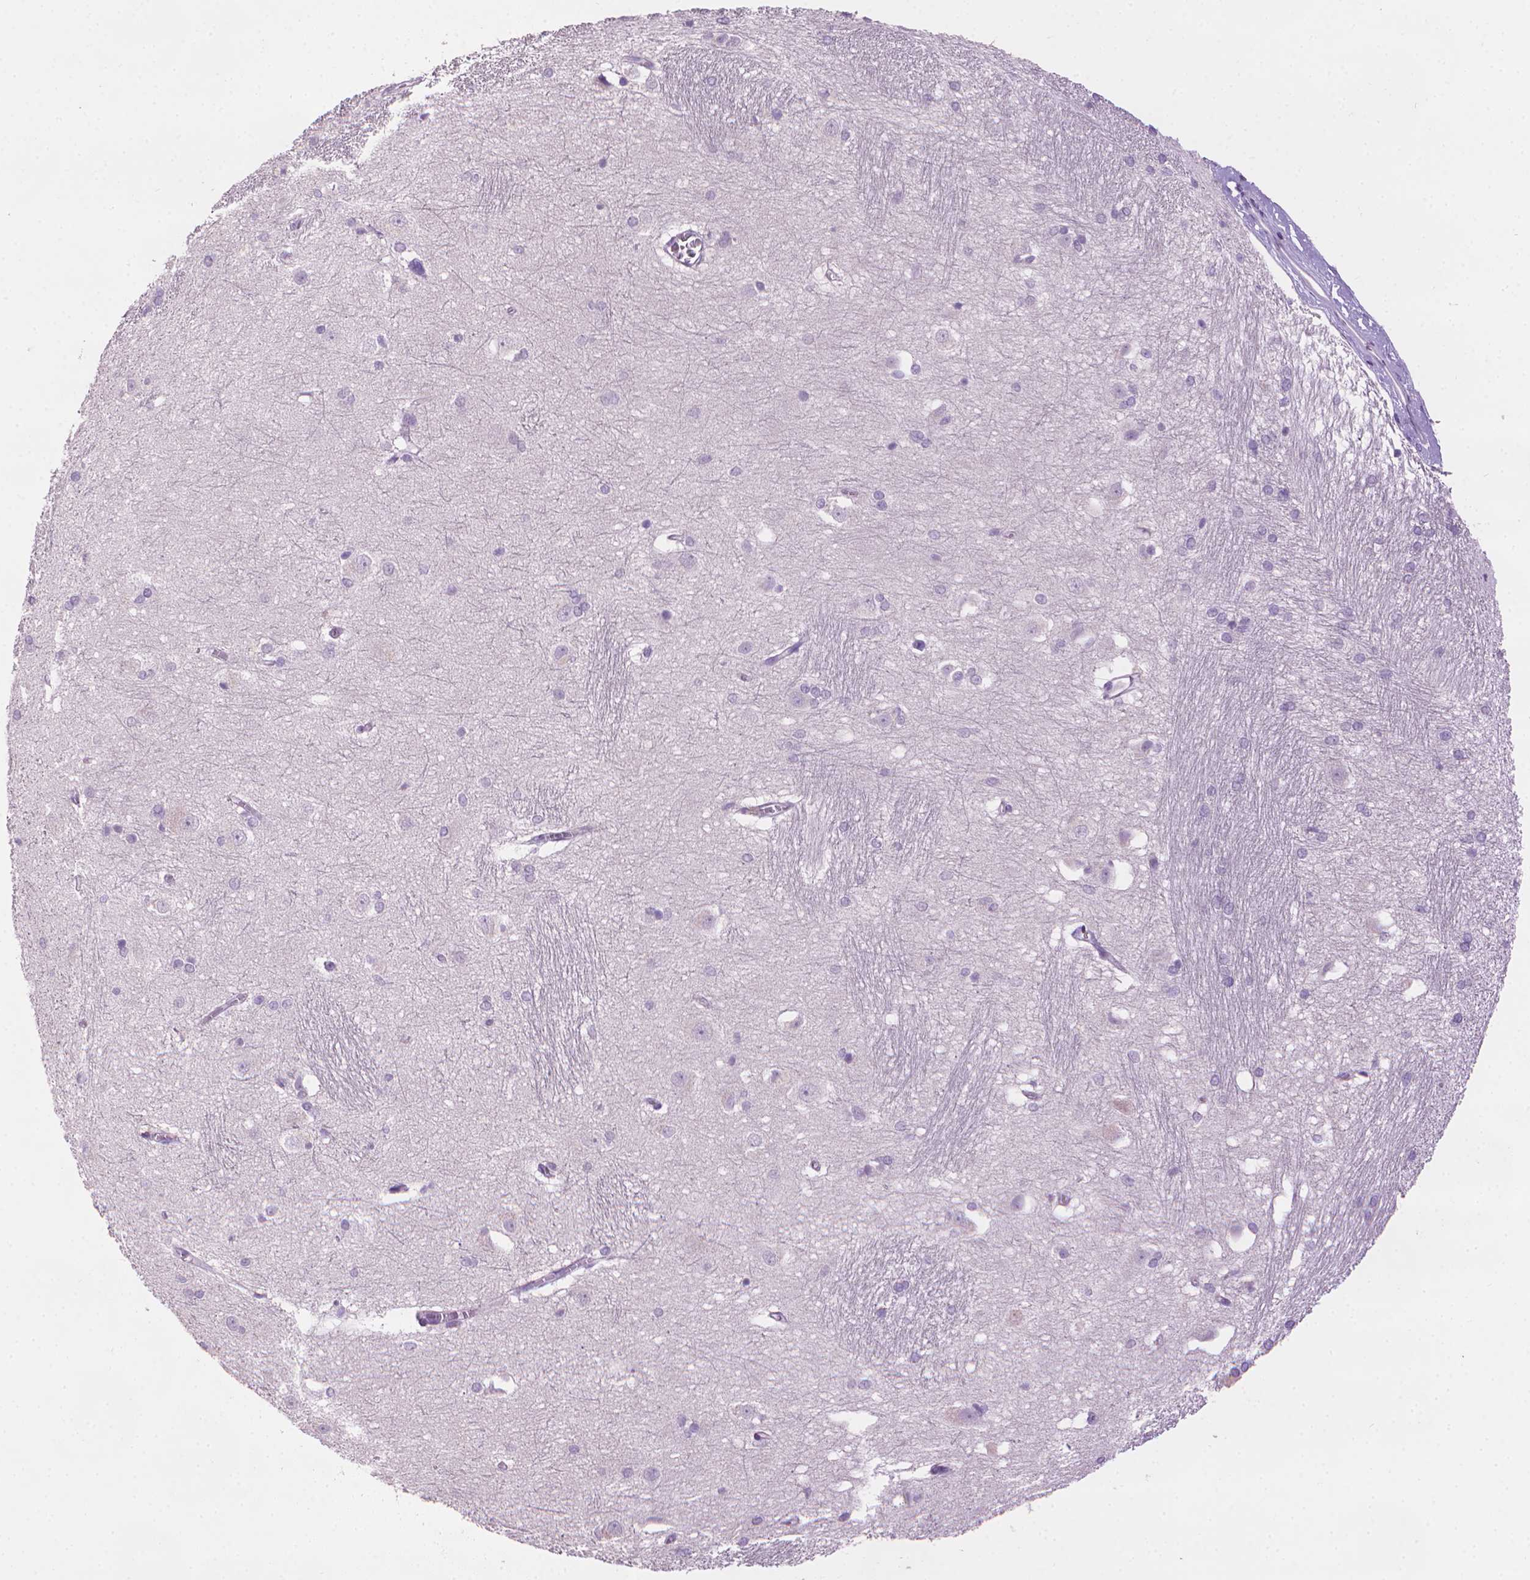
{"staining": {"intensity": "negative", "quantity": "none", "location": "none"}, "tissue": "hippocampus", "cell_type": "Glial cells", "image_type": "normal", "snomed": [{"axis": "morphology", "description": "Normal tissue, NOS"}, {"axis": "topography", "description": "Cerebral cortex"}, {"axis": "topography", "description": "Hippocampus"}], "caption": "Histopathology image shows no significant protein staining in glial cells of unremarkable hippocampus. Brightfield microscopy of immunohistochemistry stained with DAB (3,3'-diaminobenzidine) (brown) and hematoxylin (blue), captured at high magnification.", "gene": "MLANA", "patient": {"sex": "female", "age": 19}}